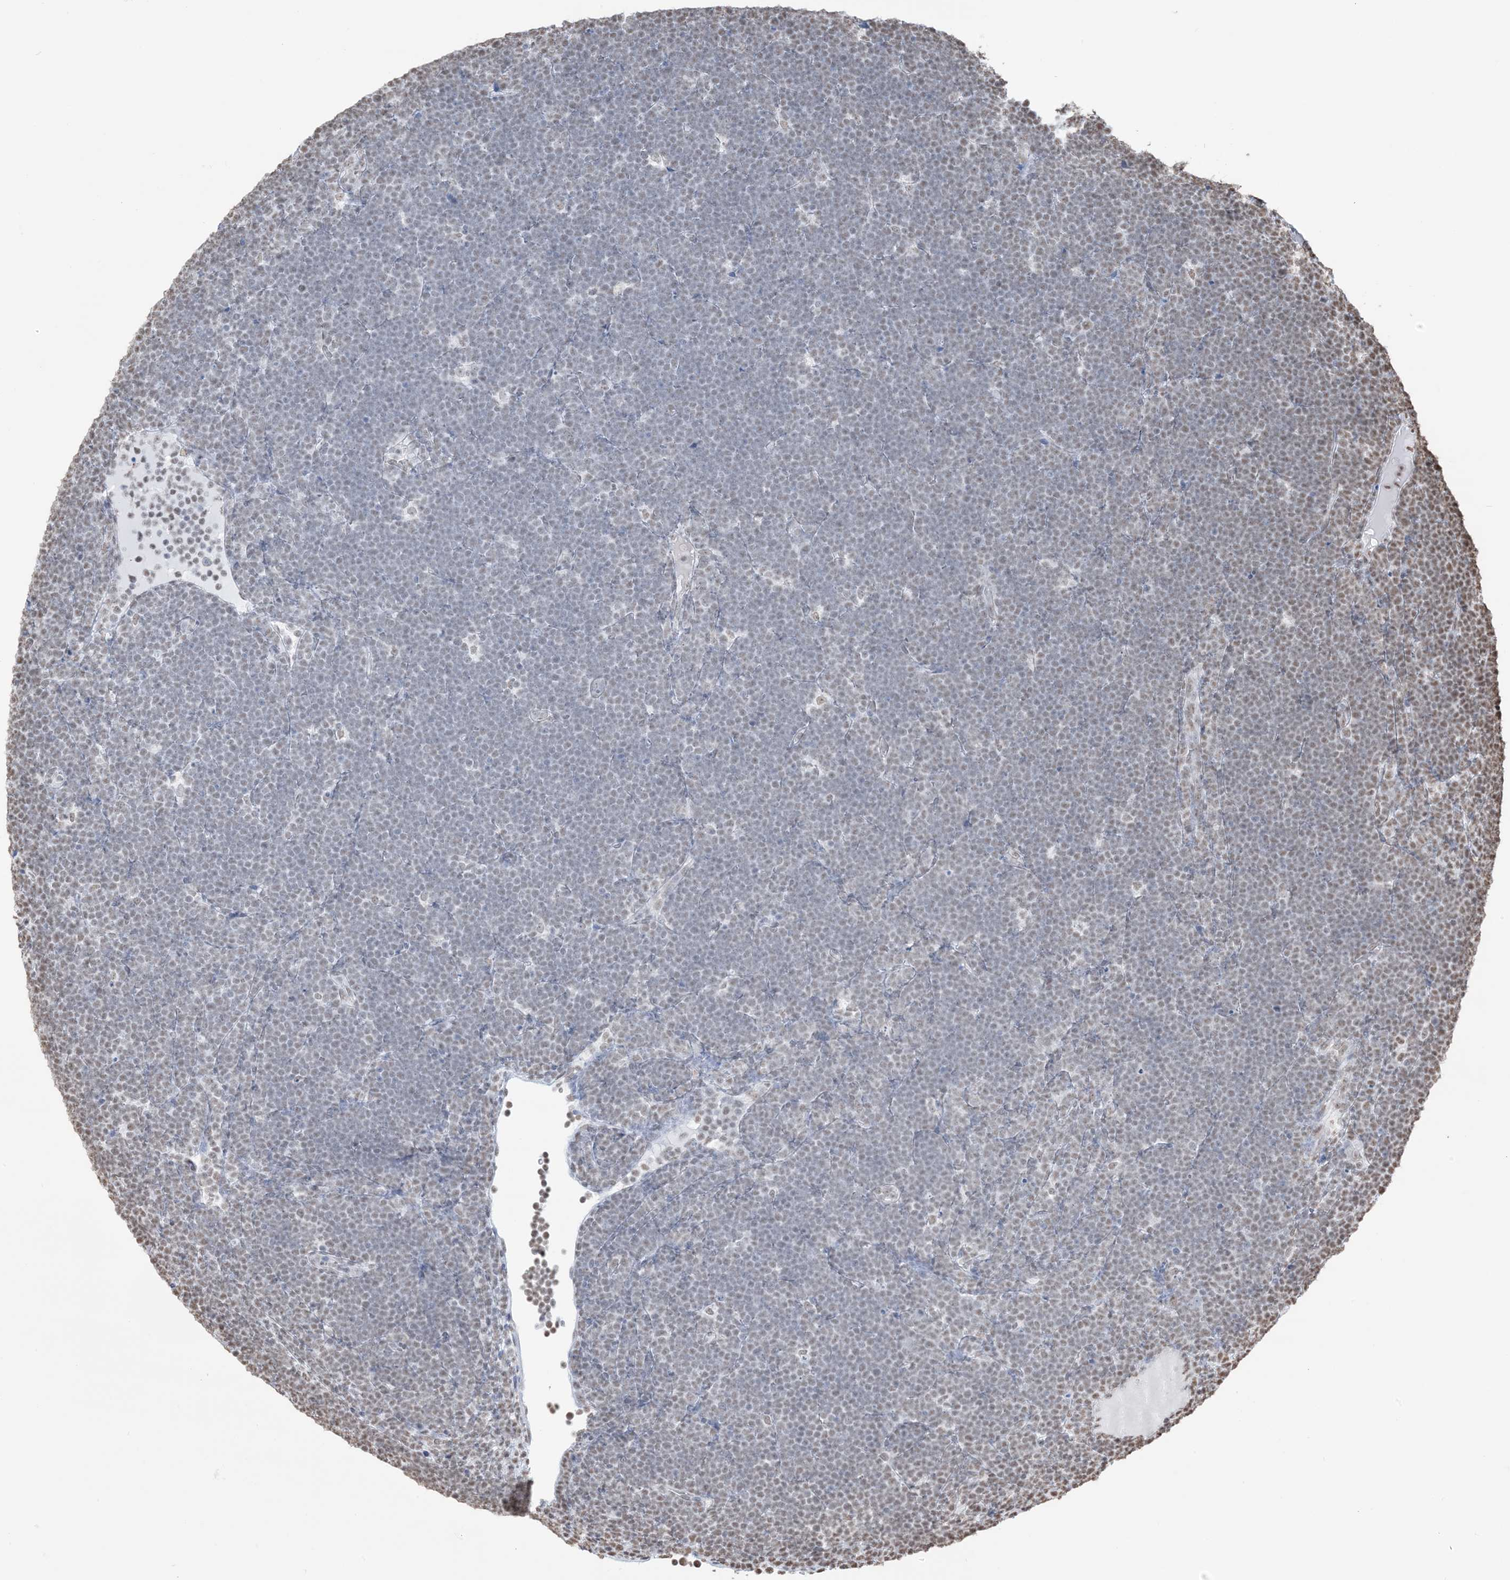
{"staining": {"intensity": "moderate", "quantity": "<25%", "location": "nuclear"}, "tissue": "lymphoma", "cell_type": "Tumor cells", "image_type": "cancer", "snomed": [{"axis": "morphology", "description": "Malignant lymphoma, non-Hodgkin's type, High grade"}, {"axis": "topography", "description": "Lymph node"}], "caption": "Immunohistochemistry histopathology image of lymphoma stained for a protein (brown), which displays low levels of moderate nuclear staining in approximately <25% of tumor cells.", "gene": "ZNF792", "patient": {"sex": "male", "age": 13}}